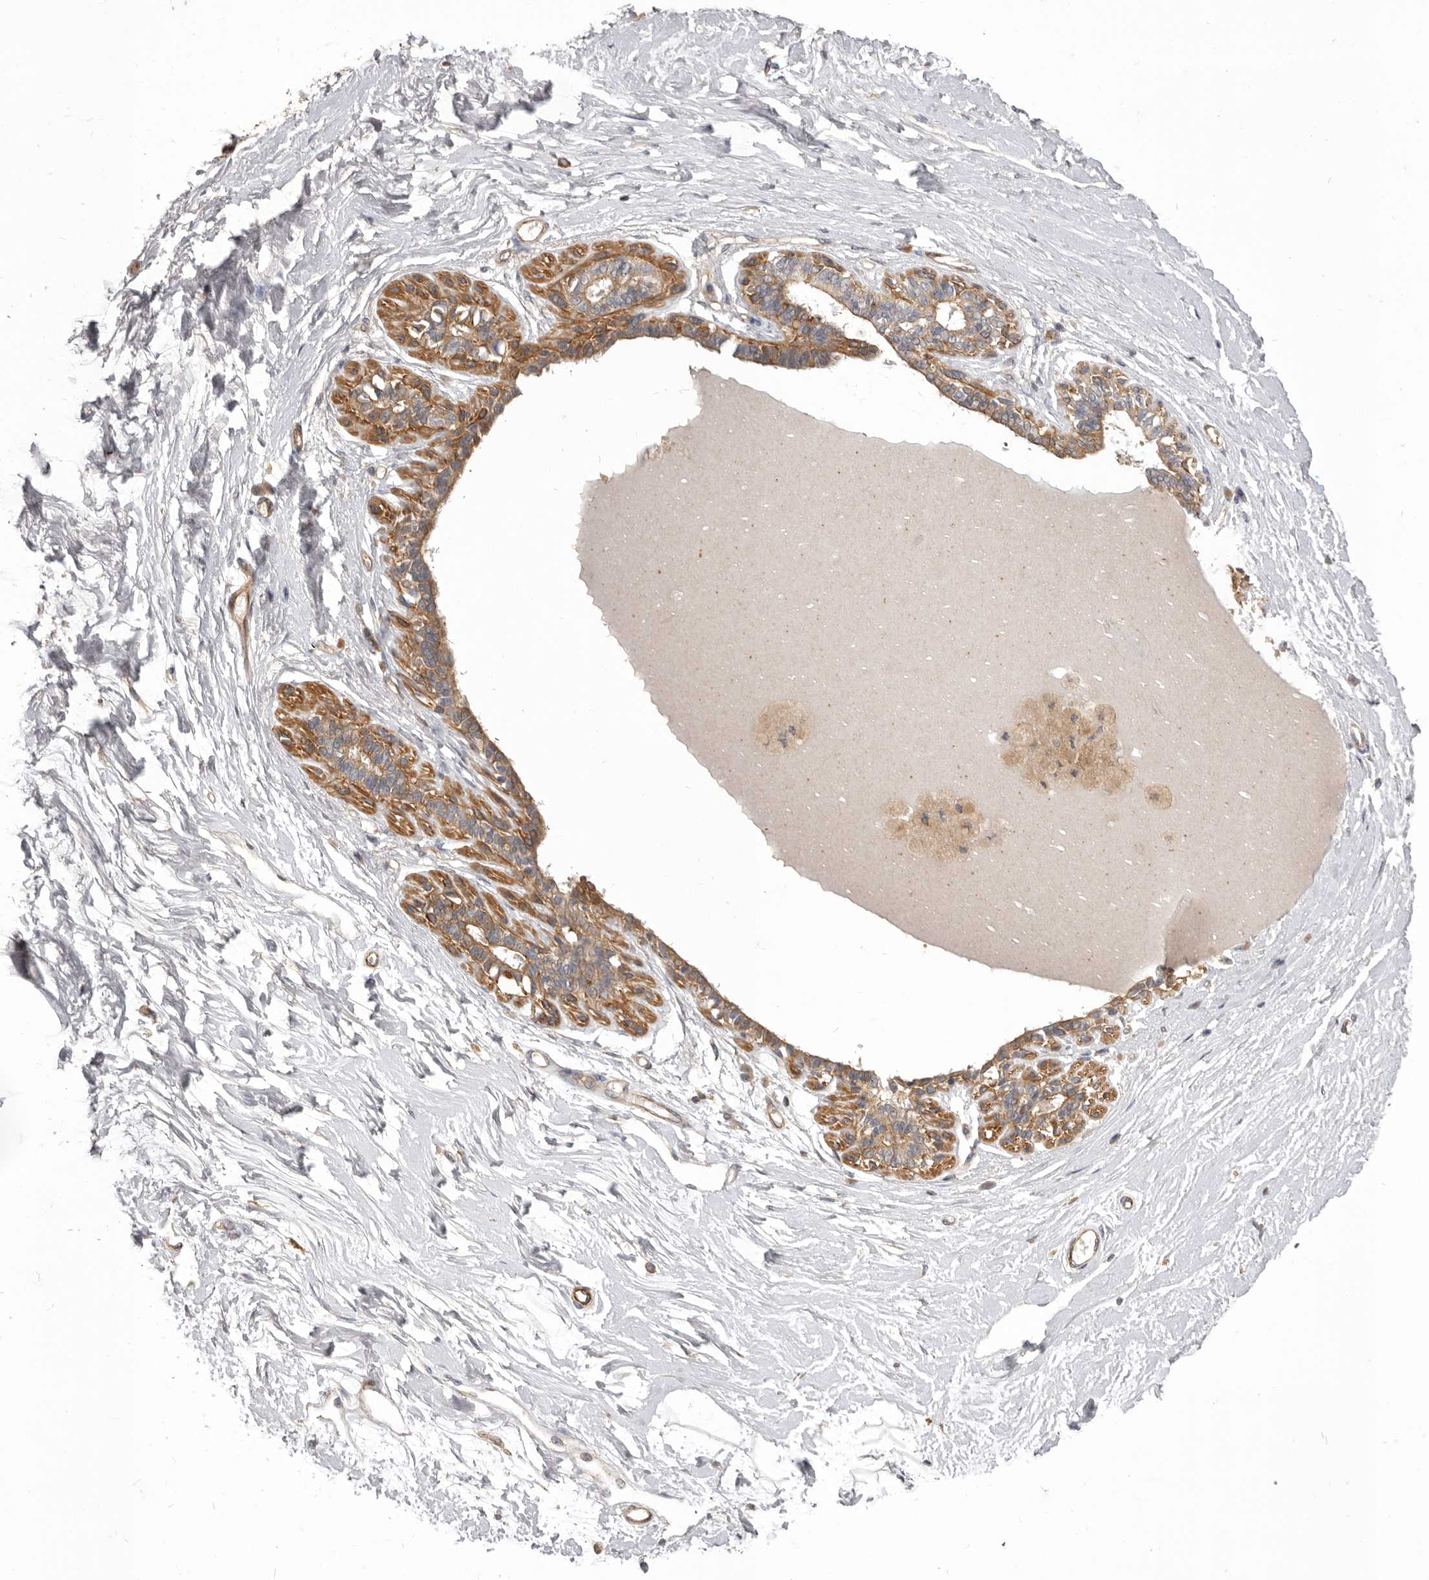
{"staining": {"intensity": "negative", "quantity": "none", "location": "none"}, "tissue": "breast", "cell_type": "Adipocytes", "image_type": "normal", "snomed": [{"axis": "morphology", "description": "Normal tissue, NOS"}, {"axis": "topography", "description": "Breast"}], "caption": "A photomicrograph of human breast is negative for staining in adipocytes. (DAB (3,3'-diaminobenzidine) IHC with hematoxylin counter stain).", "gene": "VPS45", "patient": {"sex": "female", "age": 45}}